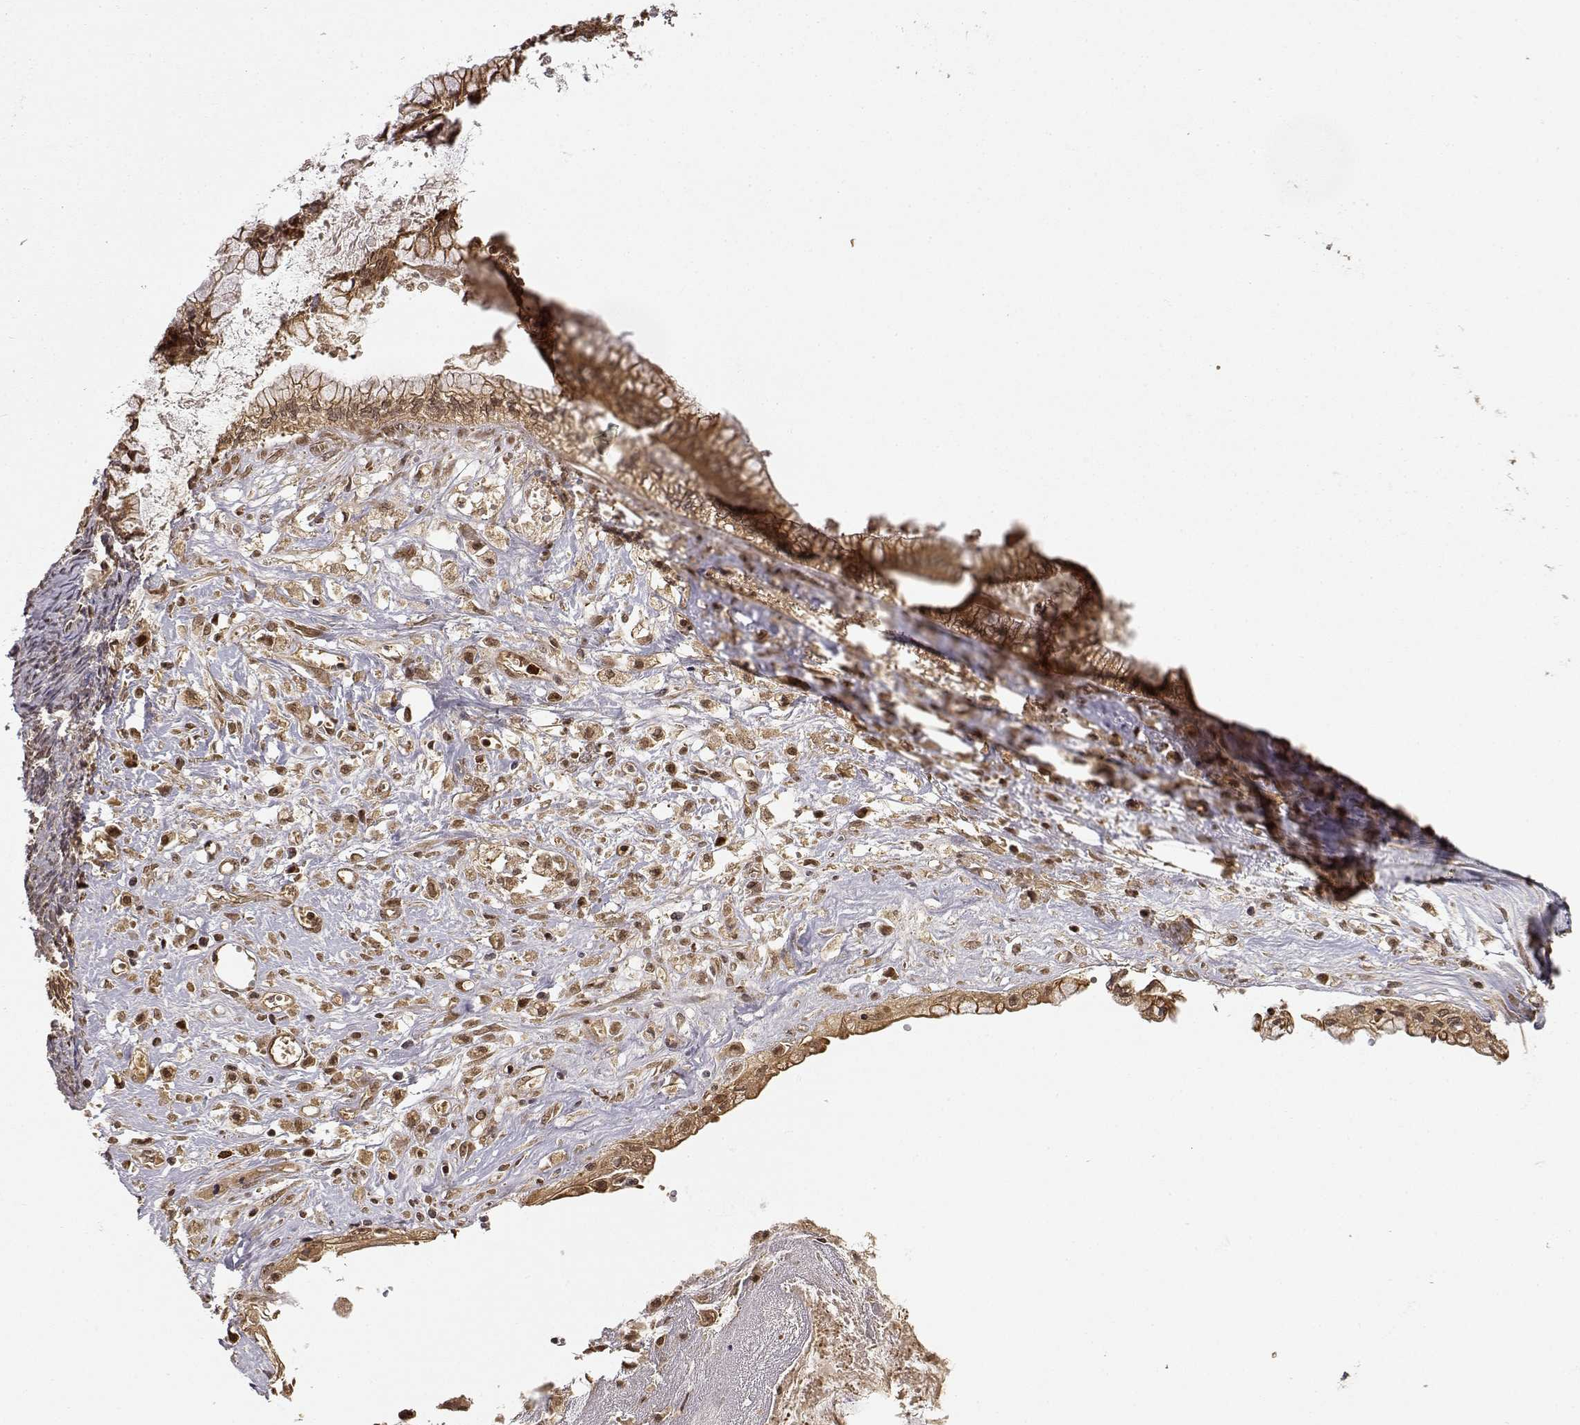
{"staining": {"intensity": "moderate", "quantity": ">75%", "location": "cytoplasmic/membranous,nuclear"}, "tissue": "ovarian cancer", "cell_type": "Tumor cells", "image_type": "cancer", "snomed": [{"axis": "morphology", "description": "Cystadenocarcinoma, mucinous, NOS"}, {"axis": "topography", "description": "Ovary"}], "caption": "A brown stain highlights moderate cytoplasmic/membranous and nuclear expression of a protein in ovarian cancer tumor cells. Using DAB (3,3'-diaminobenzidine) (brown) and hematoxylin (blue) stains, captured at high magnification using brightfield microscopy.", "gene": "MAEA", "patient": {"sex": "female", "age": 67}}